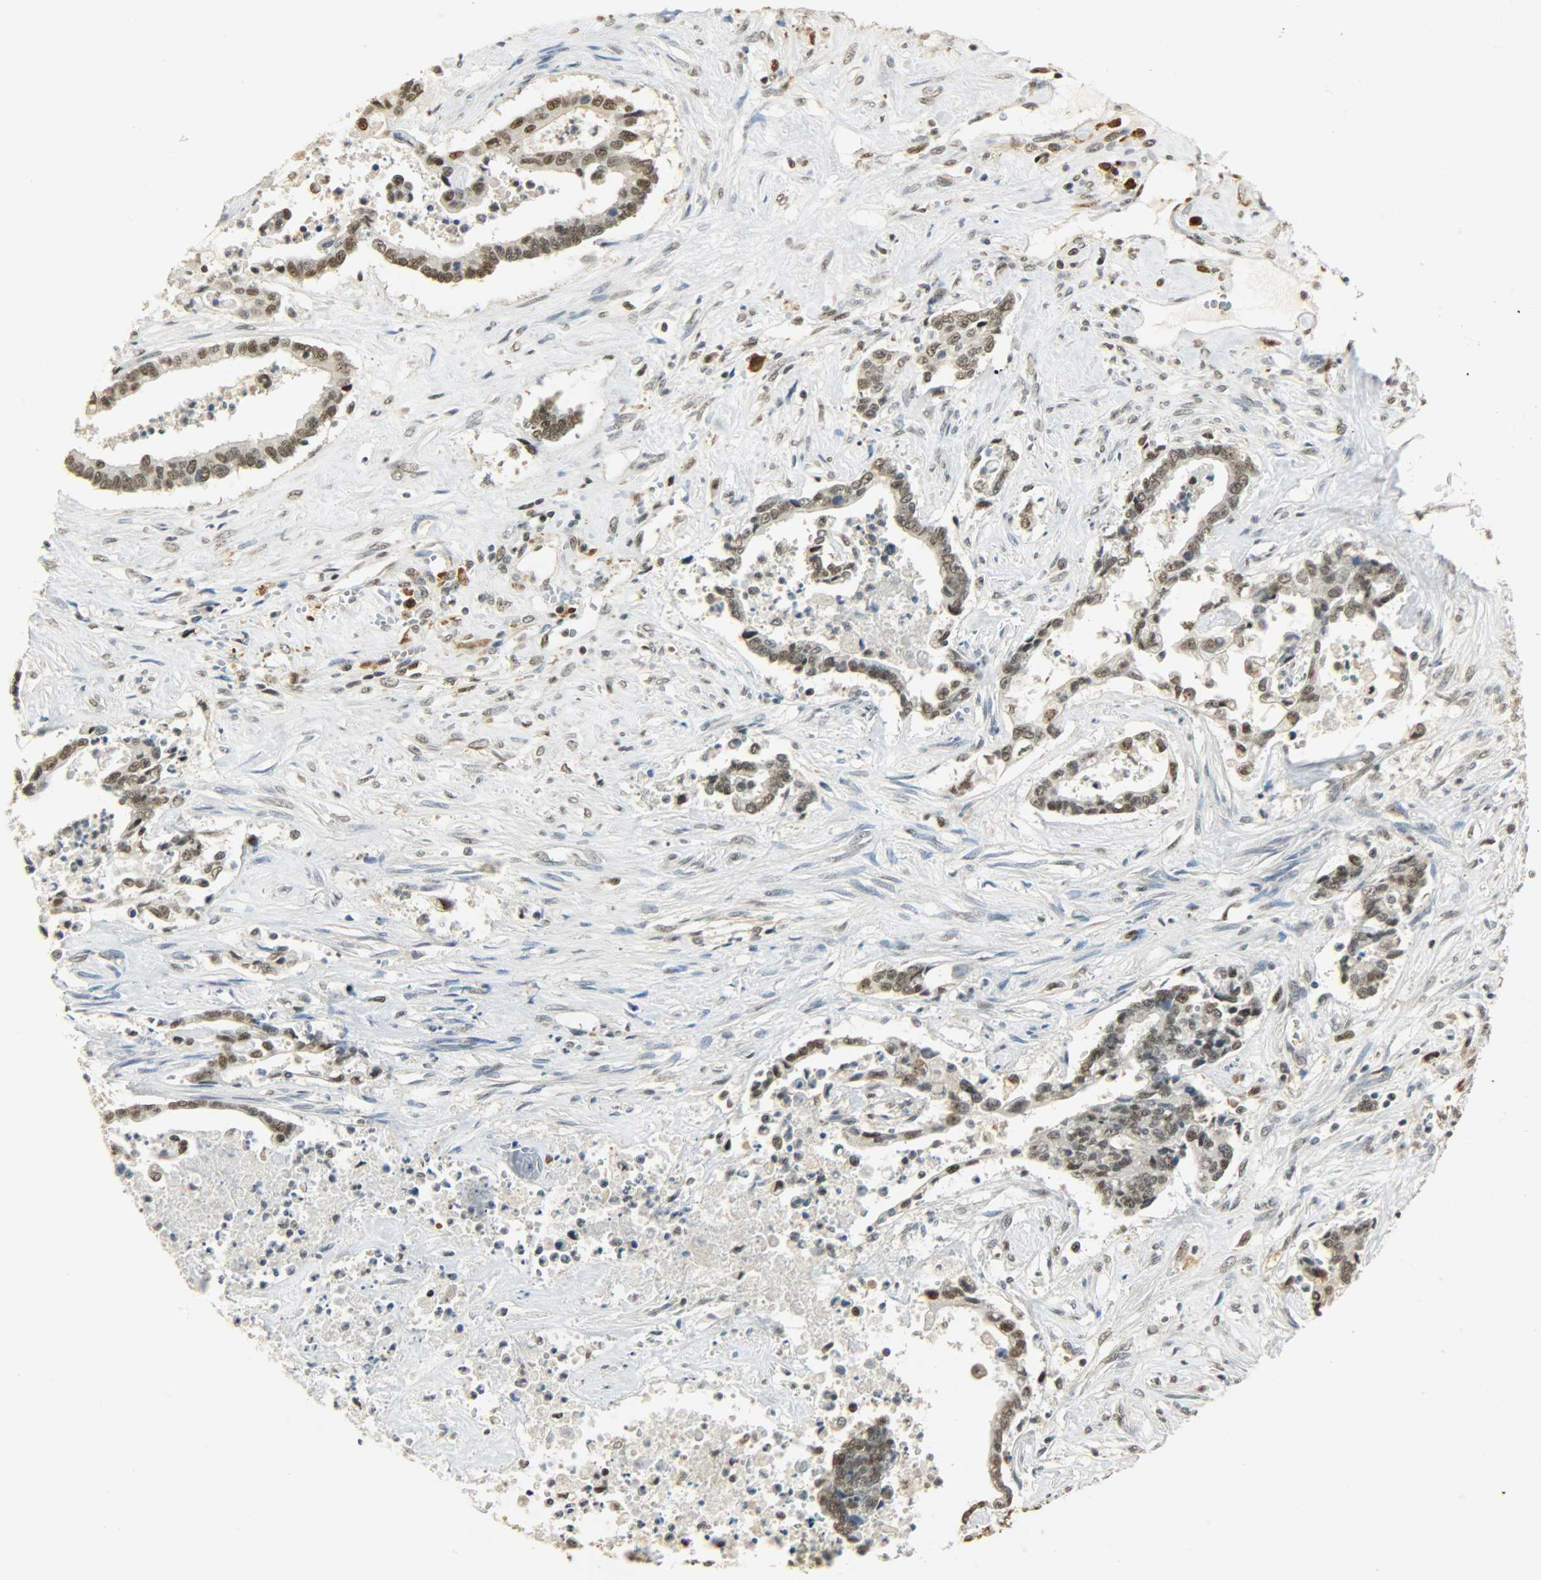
{"staining": {"intensity": "moderate", "quantity": ">75%", "location": "nuclear"}, "tissue": "liver cancer", "cell_type": "Tumor cells", "image_type": "cancer", "snomed": [{"axis": "morphology", "description": "Cholangiocarcinoma"}, {"axis": "topography", "description": "Liver"}], "caption": "Protein expression analysis of liver cancer displays moderate nuclear expression in approximately >75% of tumor cells.", "gene": "NGFR", "patient": {"sex": "male", "age": 57}}